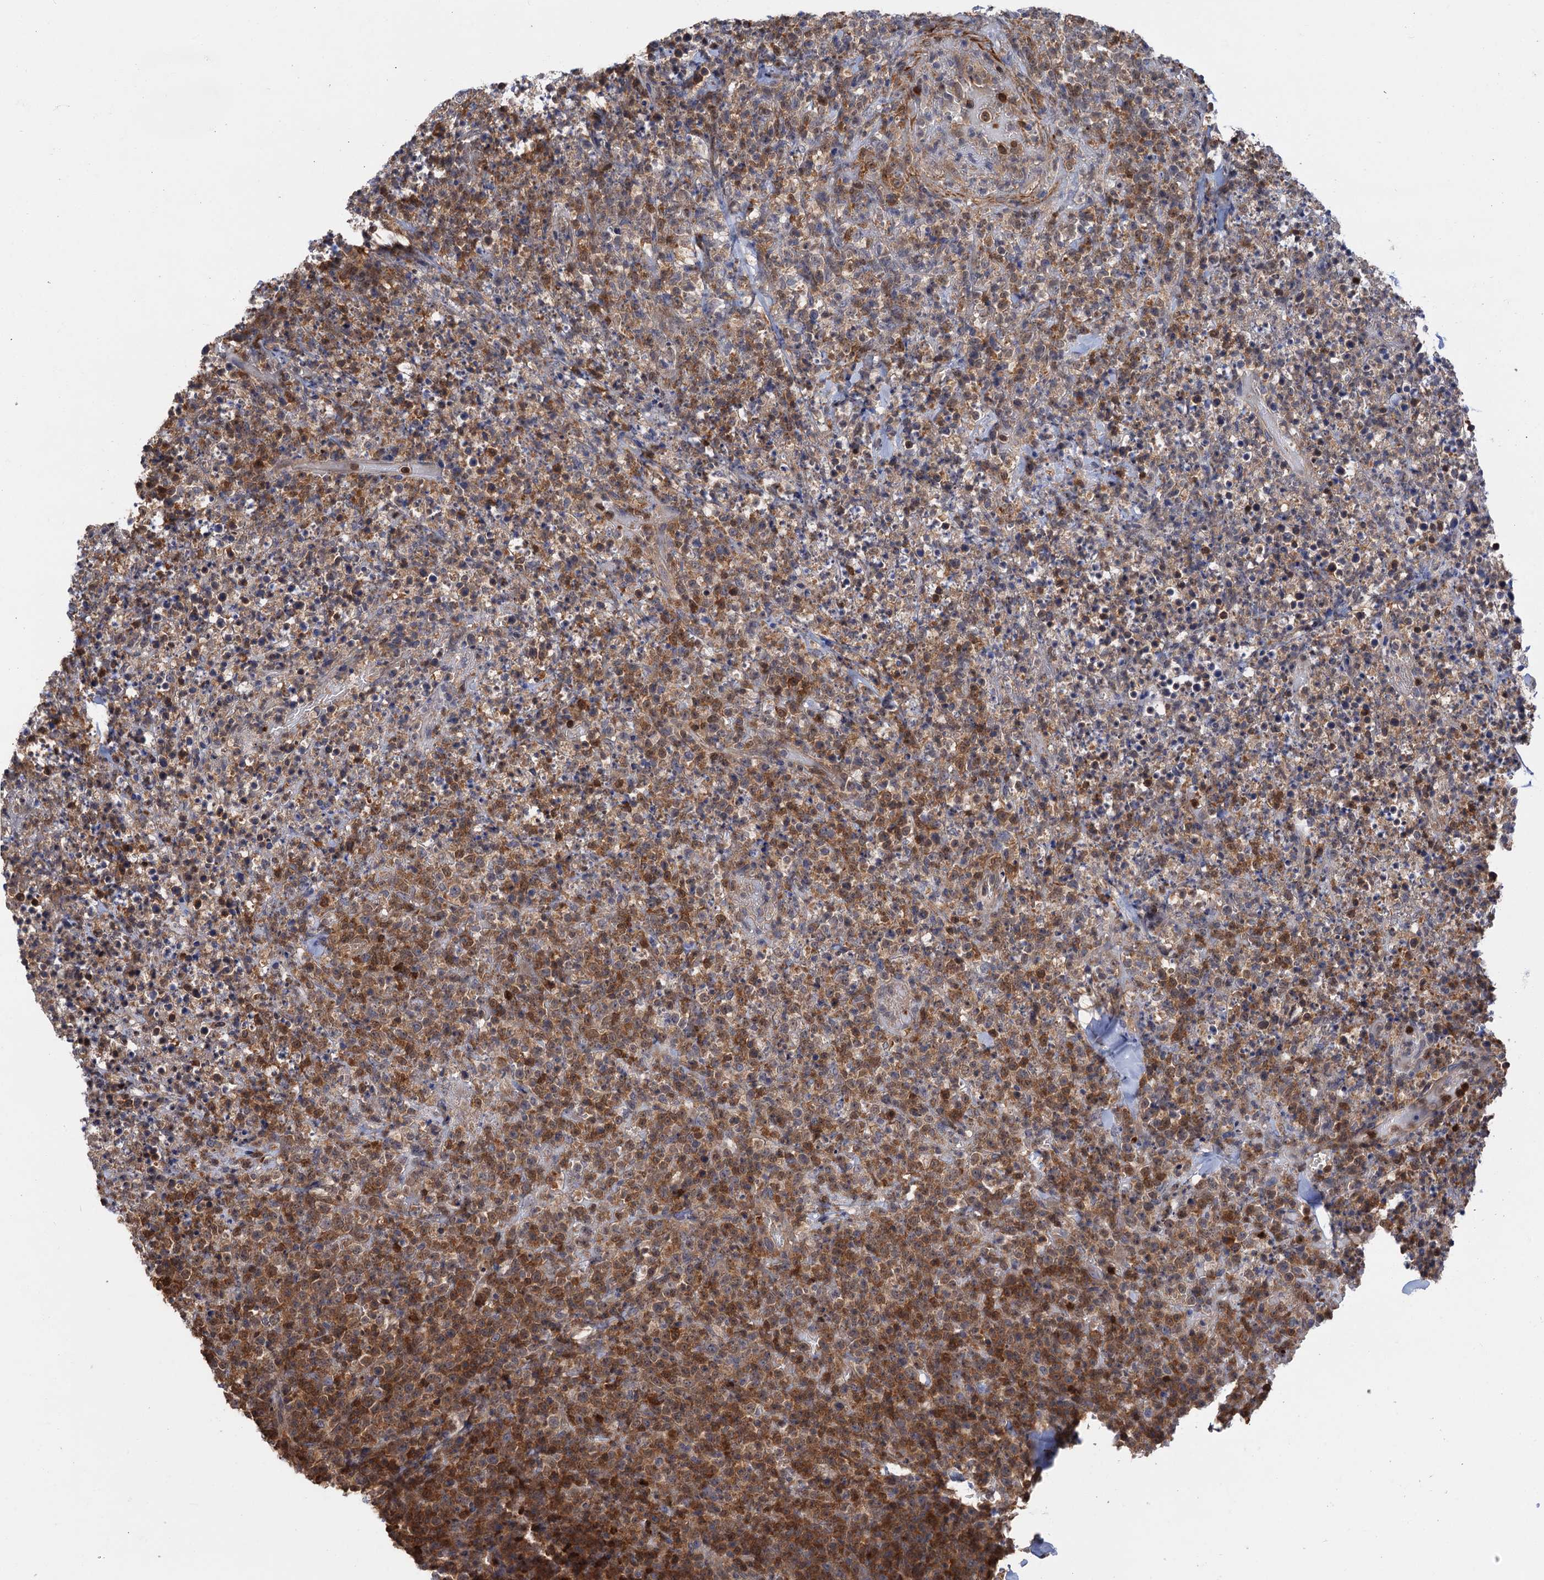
{"staining": {"intensity": "moderate", "quantity": ">75%", "location": "cytoplasmic/membranous"}, "tissue": "lymphoma", "cell_type": "Tumor cells", "image_type": "cancer", "snomed": [{"axis": "morphology", "description": "Malignant lymphoma, non-Hodgkin's type, High grade"}, {"axis": "topography", "description": "Colon"}], "caption": "The immunohistochemical stain labels moderate cytoplasmic/membranous positivity in tumor cells of malignant lymphoma, non-Hodgkin's type (high-grade) tissue. The staining is performed using DAB brown chromogen to label protein expression. The nuclei are counter-stained blue using hematoxylin.", "gene": "DGKA", "patient": {"sex": "female", "age": 53}}